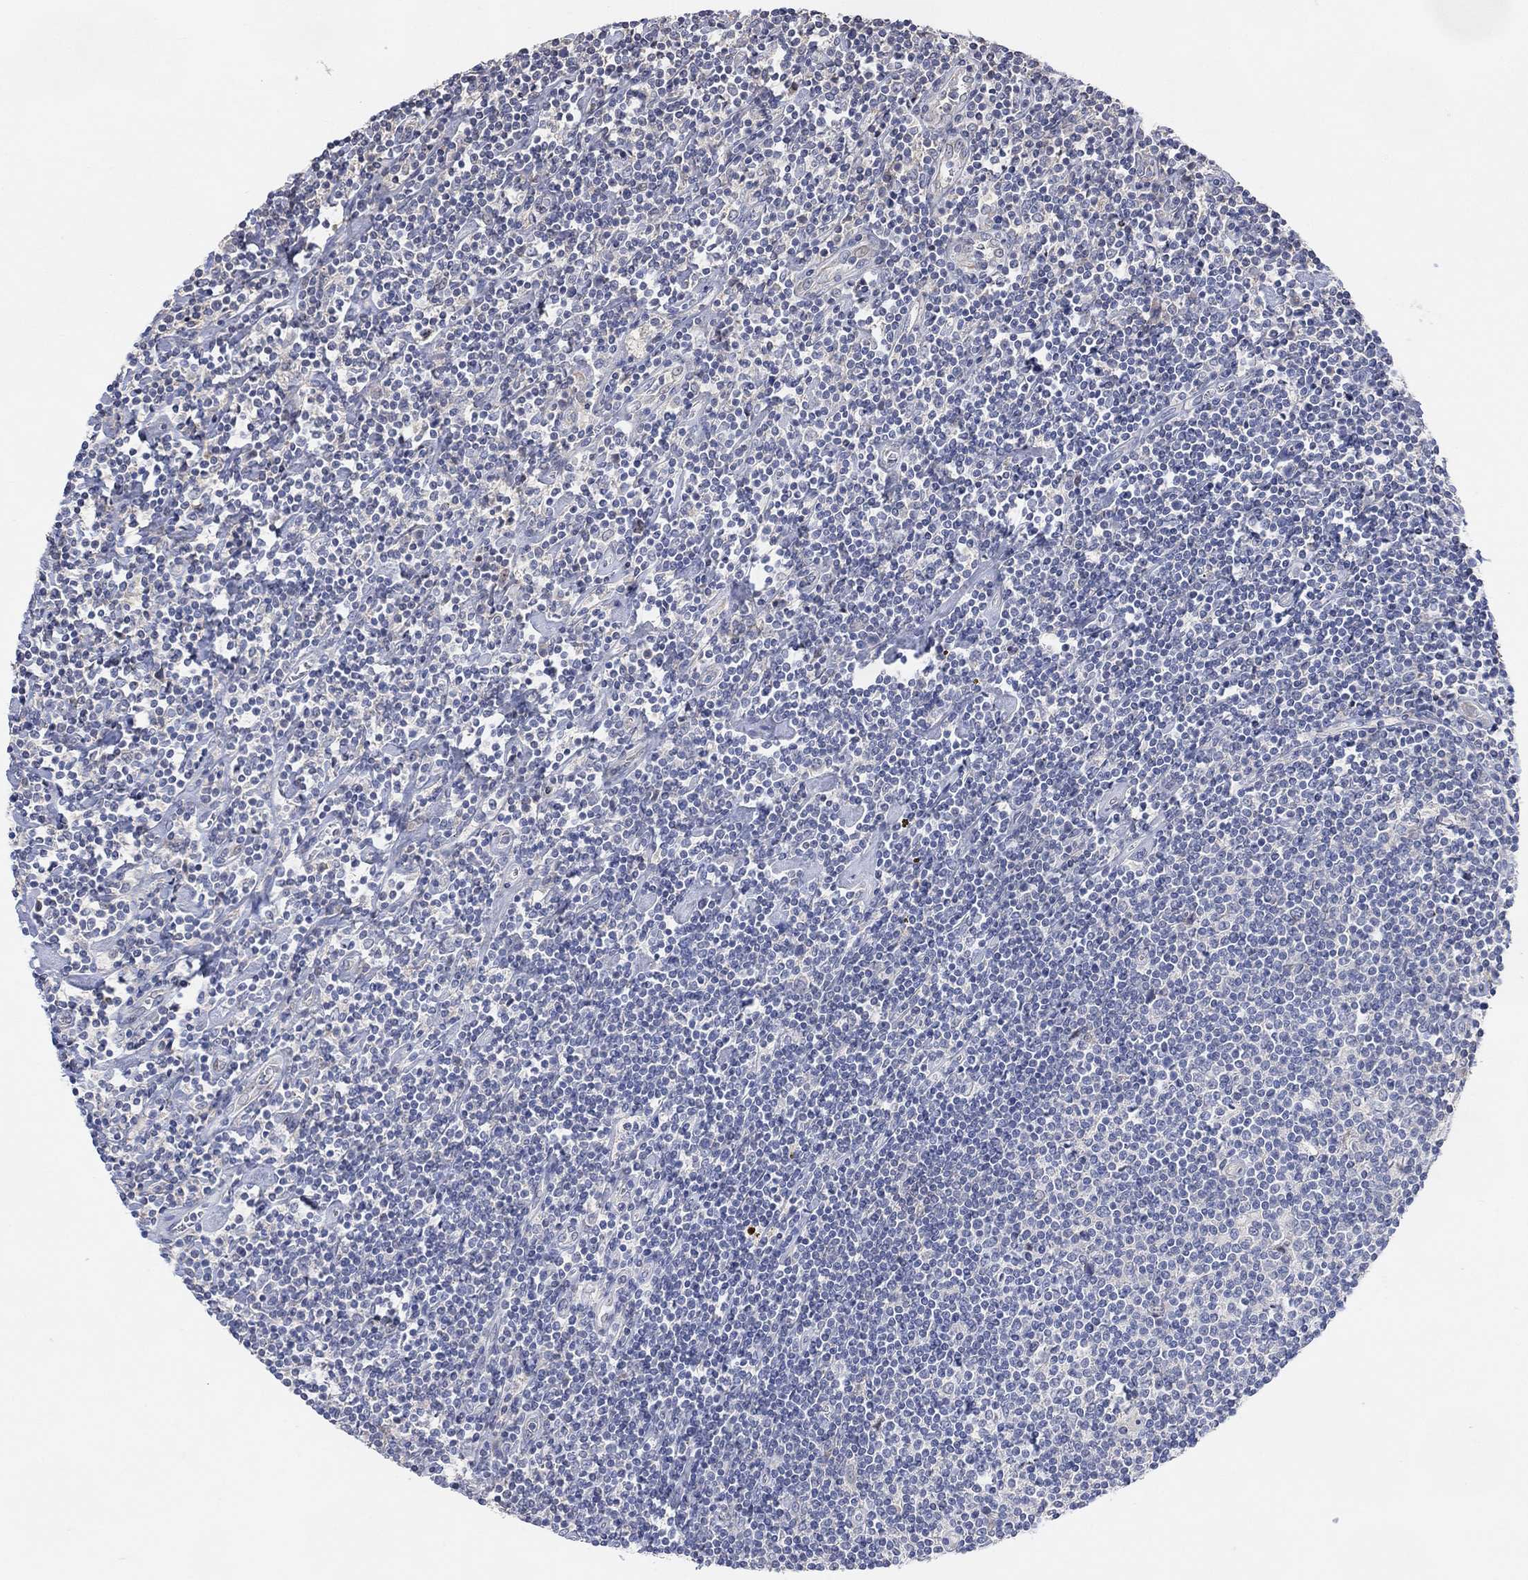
{"staining": {"intensity": "negative", "quantity": "none", "location": "none"}, "tissue": "lymphoma", "cell_type": "Tumor cells", "image_type": "cancer", "snomed": [{"axis": "morphology", "description": "Hodgkin's disease, NOS"}, {"axis": "topography", "description": "Lymph node"}], "caption": "This is an IHC image of human lymphoma. There is no expression in tumor cells.", "gene": "CNTF", "patient": {"sex": "male", "age": 40}}